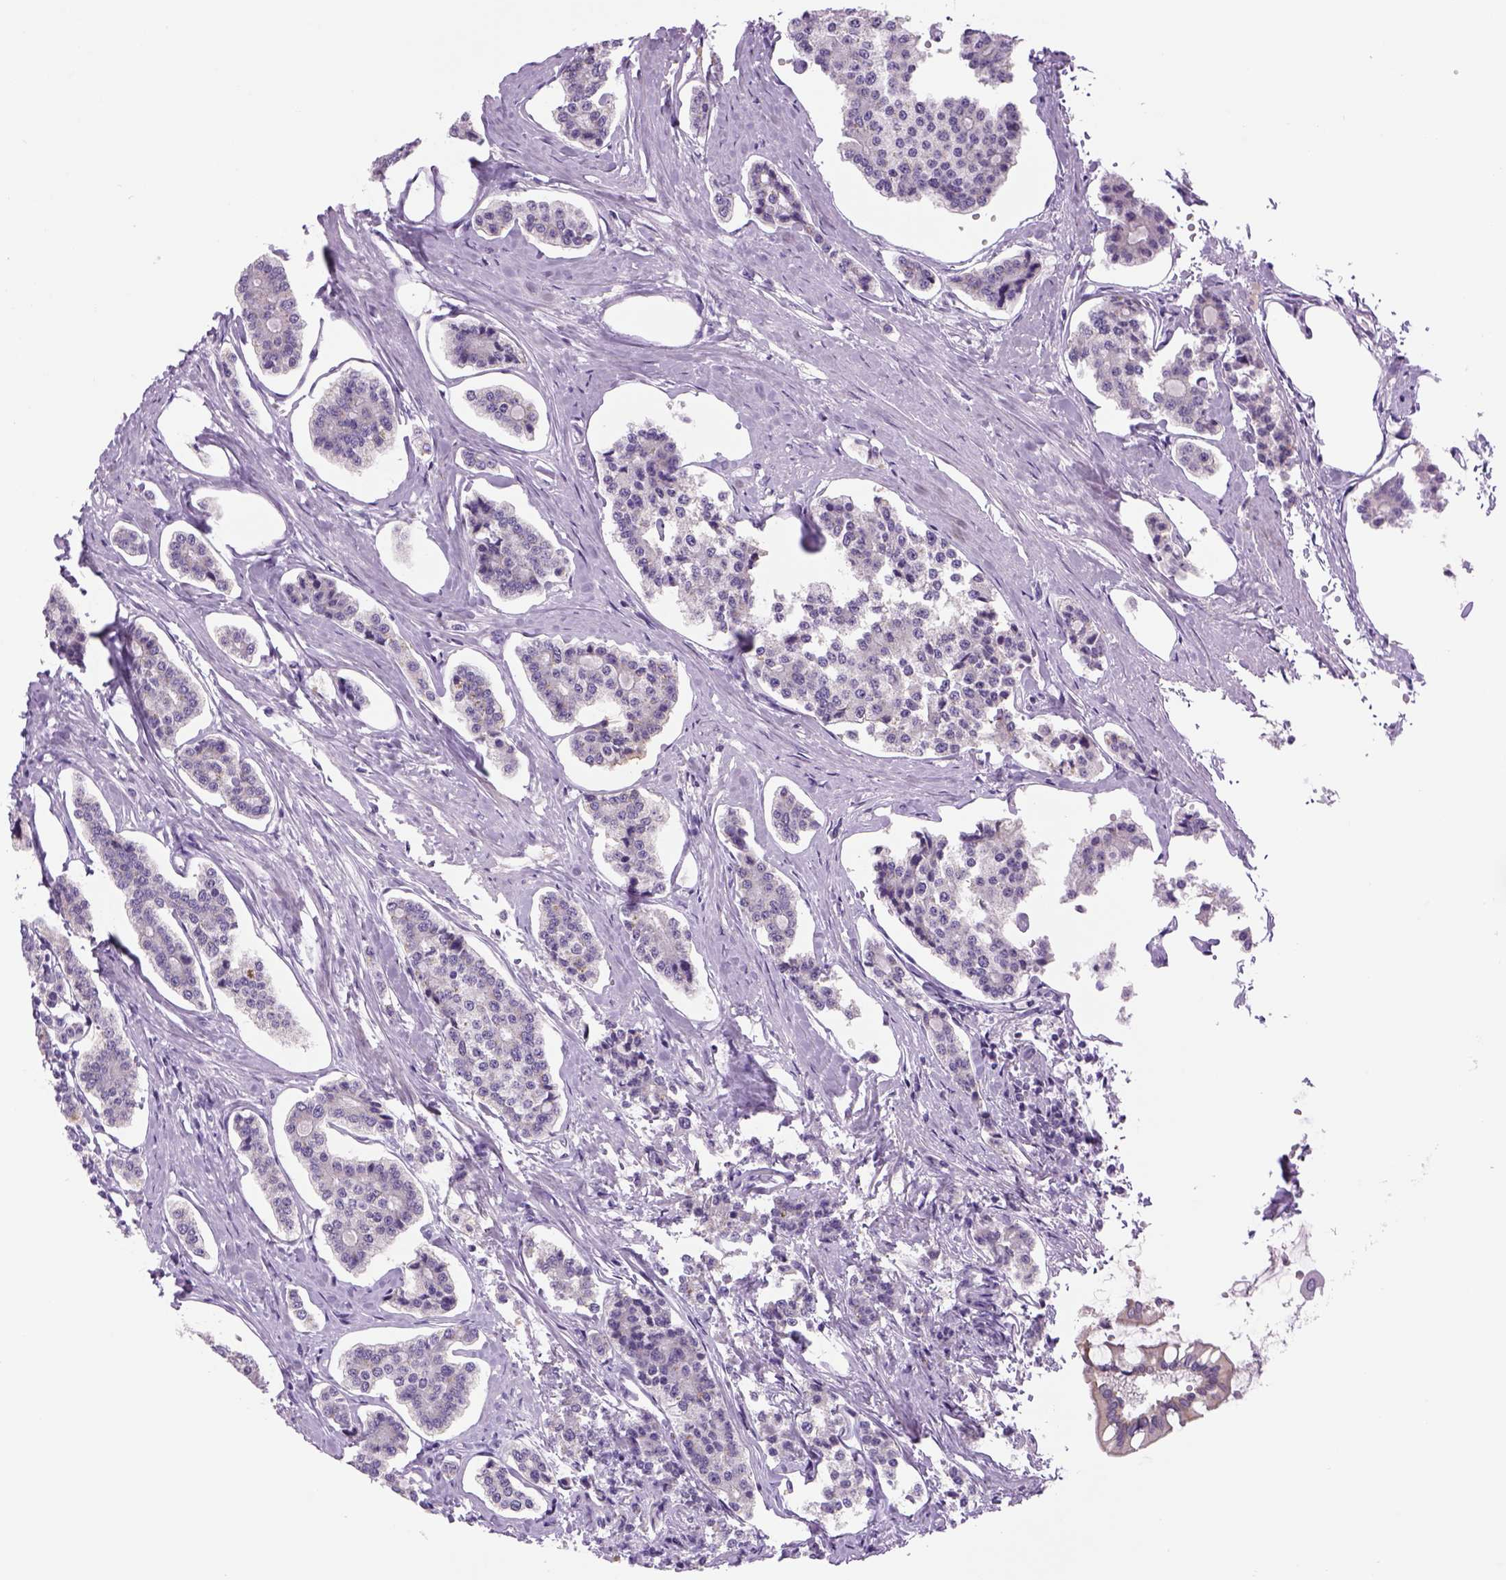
{"staining": {"intensity": "negative", "quantity": "none", "location": "none"}, "tissue": "carcinoid", "cell_type": "Tumor cells", "image_type": "cancer", "snomed": [{"axis": "morphology", "description": "Carcinoid, malignant, NOS"}, {"axis": "topography", "description": "Small intestine"}], "caption": "A photomicrograph of human carcinoid is negative for staining in tumor cells.", "gene": "DBH", "patient": {"sex": "female", "age": 65}}